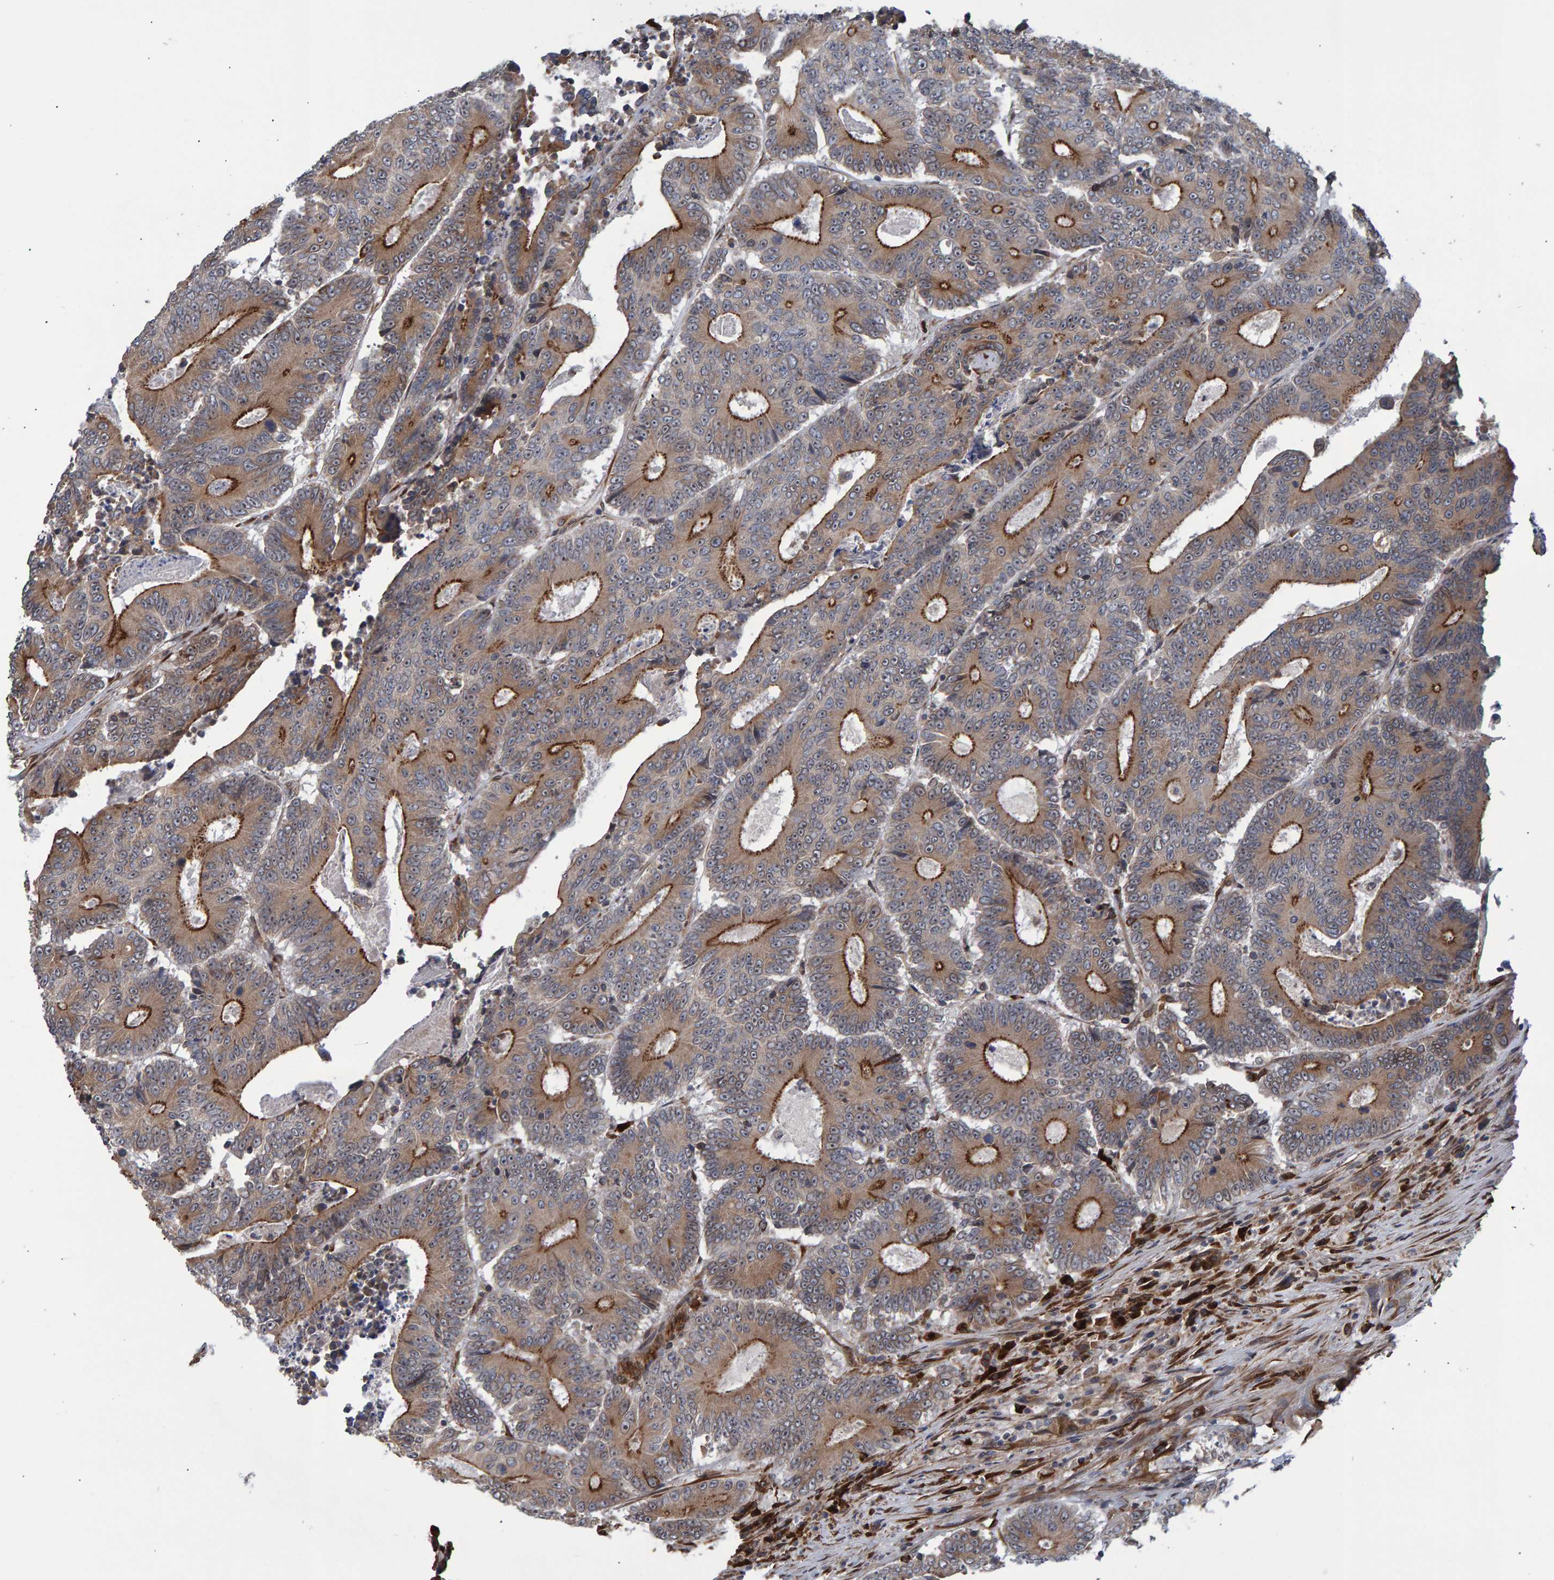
{"staining": {"intensity": "moderate", "quantity": ">75%", "location": "cytoplasmic/membranous"}, "tissue": "colorectal cancer", "cell_type": "Tumor cells", "image_type": "cancer", "snomed": [{"axis": "morphology", "description": "Adenocarcinoma, NOS"}, {"axis": "topography", "description": "Colon"}], "caption": "The micrograph shows immunohistochemical staining of colorectal cancer (adenocarcinoma). There is moderate cytoplasmic/membranous expression is identified in approximately >75% of tumor cells.", "gene": "FAM117A", "patient": {"sex": "male", "age": 83}}